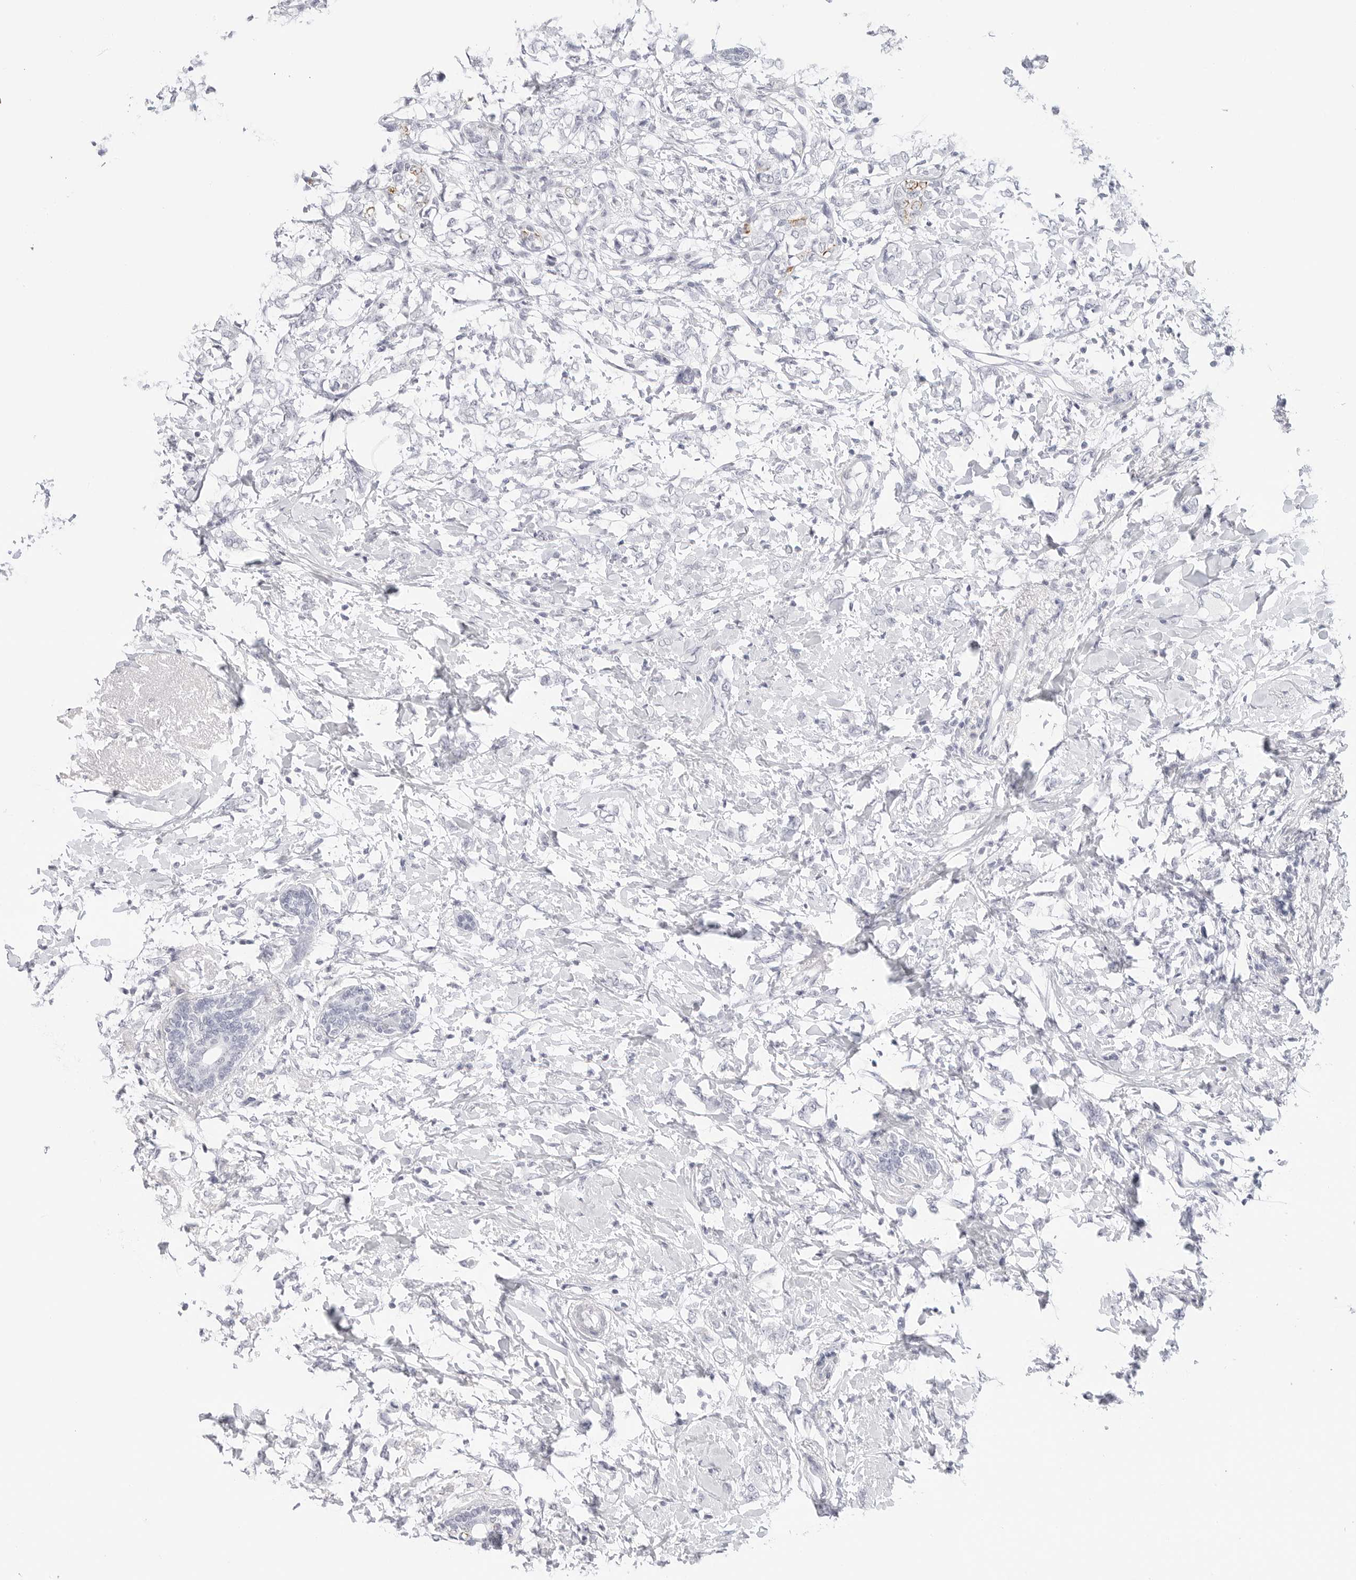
{"staining": {"intensity": "negative", "quantity": "none", "location": "none"}, "tissue": "breast cancer", "cell_type": "Tumor cells", "image_type": "cancer", "snomed": [{"axis": "morphology", "description": "Normal tissue, NOS"}, {"axis": "morphology", "description": "Lobular carcinoma"}, {"axis": "topography", "description": "Breast"}], "caption": "A micrograph of breast cancer stained for a protein displays no brown staining in tumor cells.", "gene": "HMGCS2", "patient": {"sex": "female", "age": 47}}